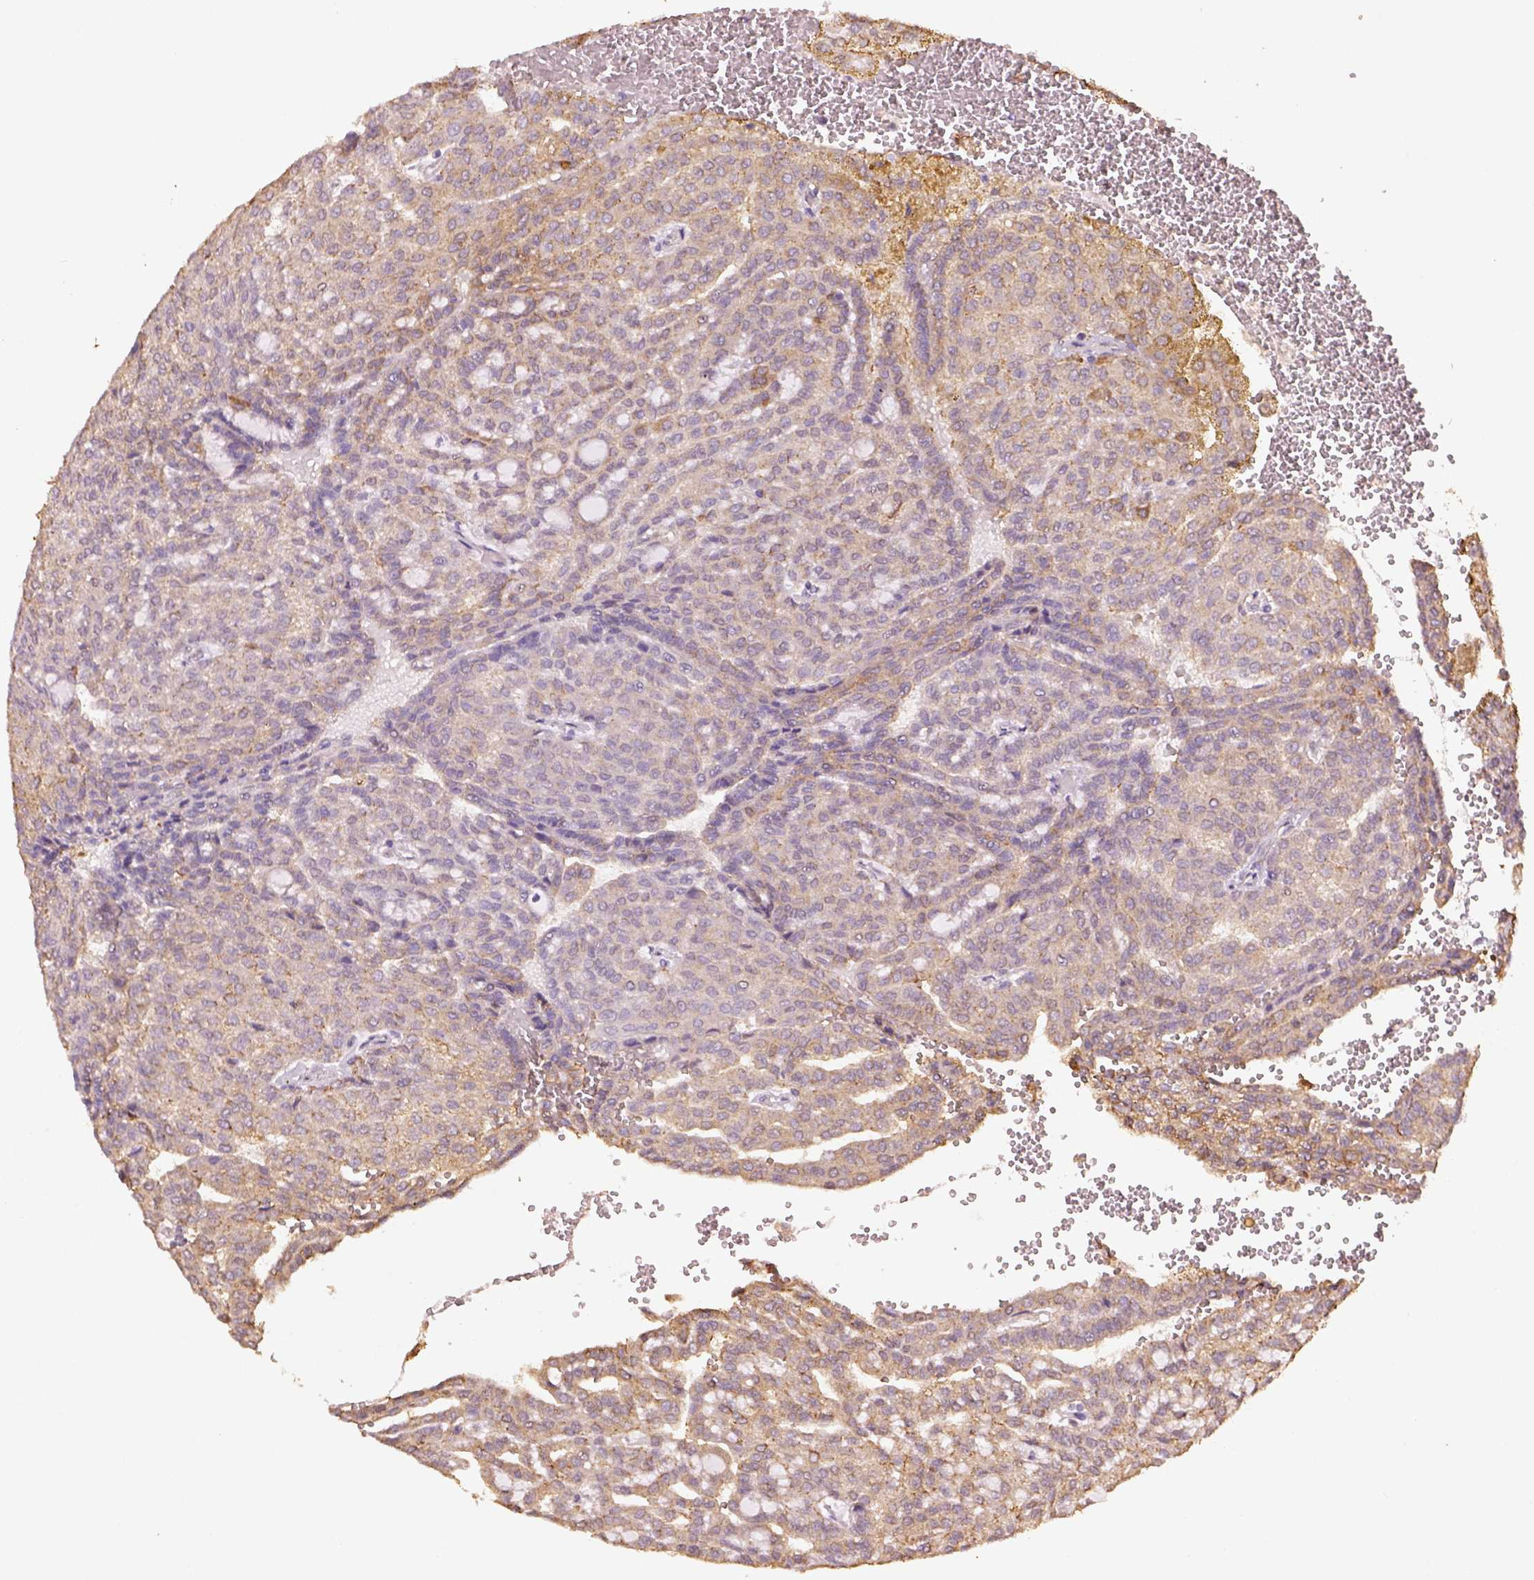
{"staining": {"intensity": "weak", "quantity": ">75%", "location": "cytoplasmic/membranous"}, "tissue": "renal cancer", "cell_type": "Tumor cells", "image_type": "cancer", "snomed": [{"axis": "morphology", "description": "Adenocarcinoma, NOS"}, {"axis": "topography", "description": "Kidney"}], "caption": "Renal cancer stained for a protein displays weak cytoplasmic/membranous positivity in tumor cells.", "gene": "AP2B1", "patient": {"sex": "male", "age": 63}}